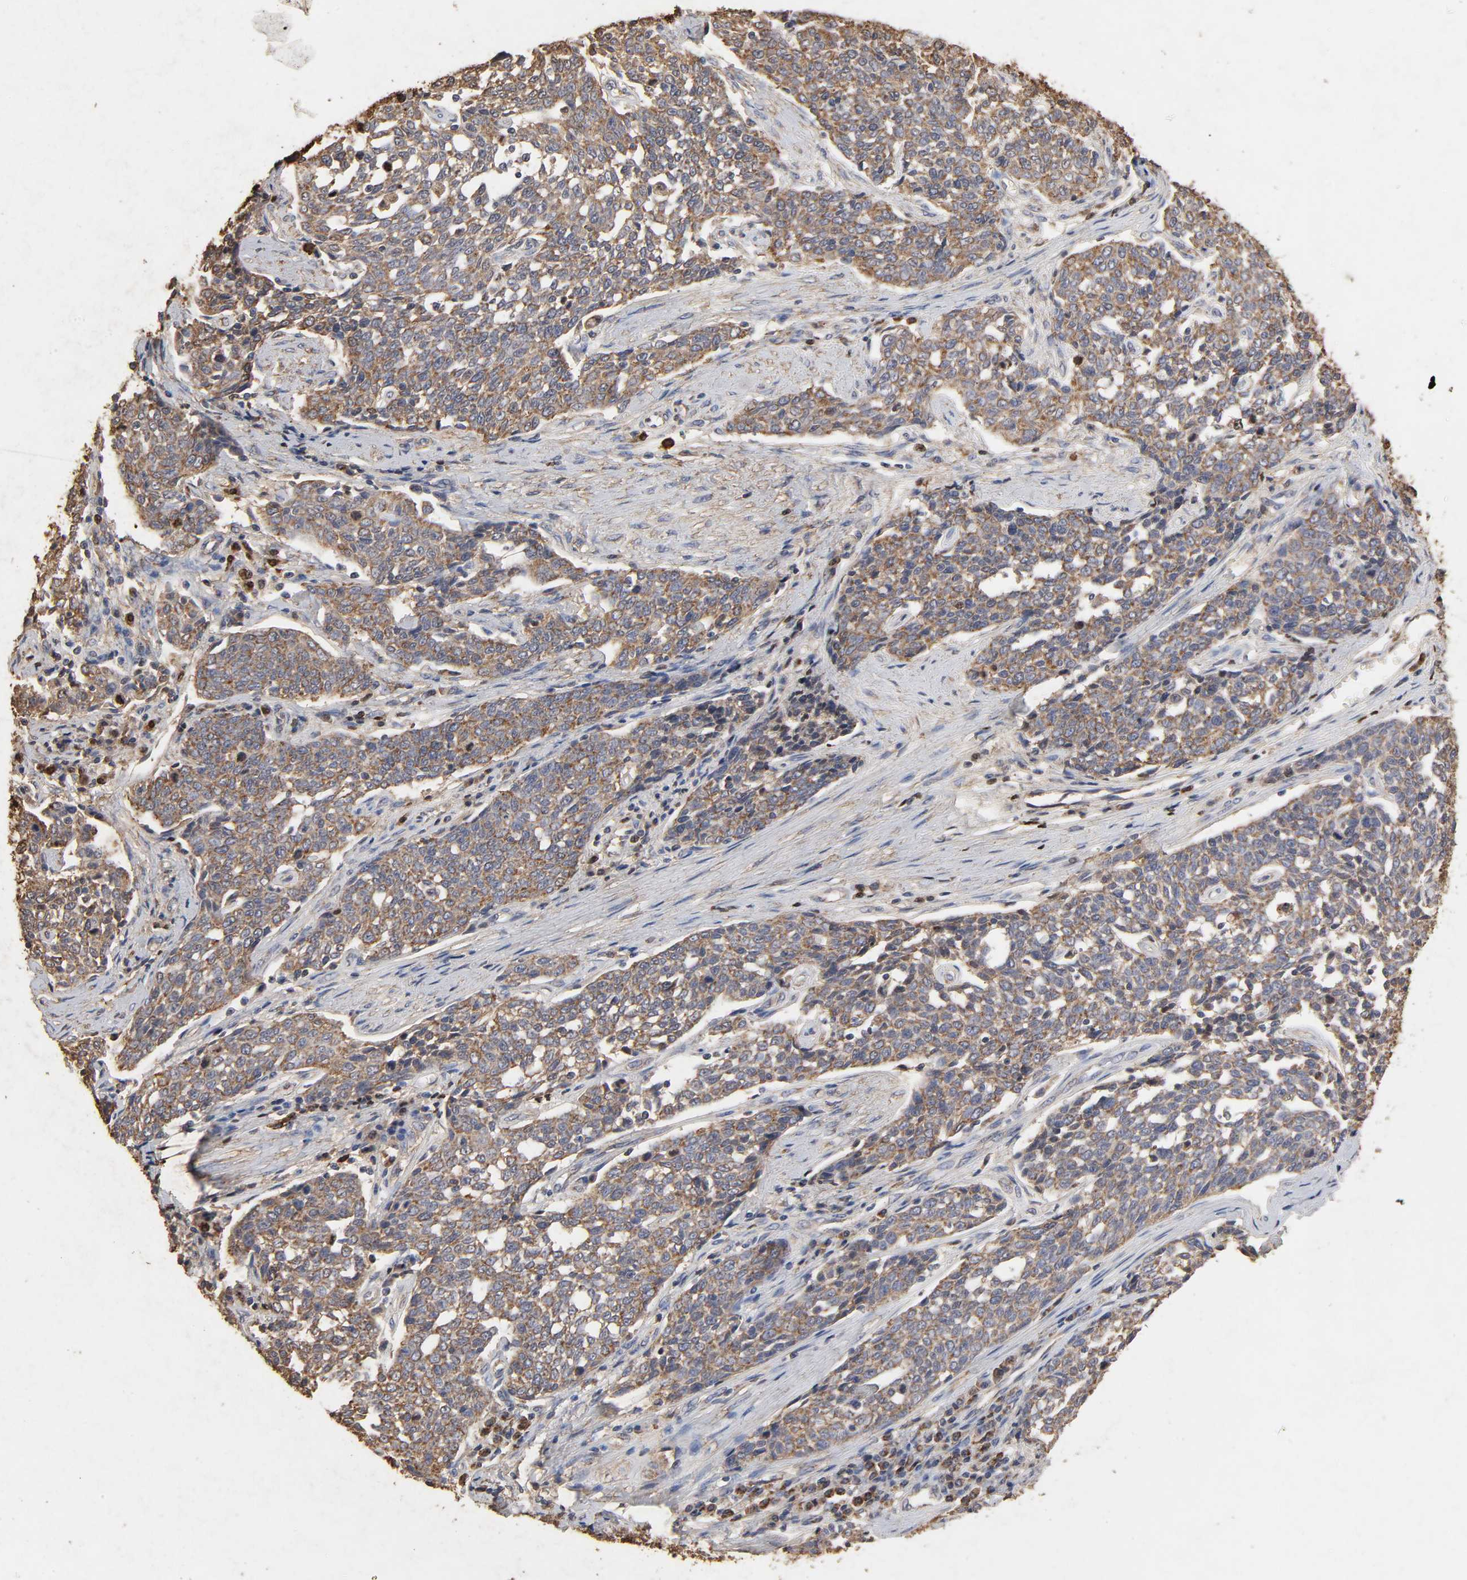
{"staining": {"intensity": "strong", "quantity": "25%-75%", "location": "cytoplasmic/membranous"}, "tissue": "cervical cancer", "cell_type": "Tumor cells", "image_type": "cancer", "snomed": [{"axis": "morphology", "description": "Squamous cell carcinoma, NOS"}, {"axis": "topography", "description": "Cervix"}], "caption": "A brown stain labels strong cytoplasmic/membranous expression of a protein in cervical cancer (squamous cell carcinoma) tumor cells. (IHC, brightfield microscopy, high magnification).", "gene": "CYCS", "patient": {"sex": "female", "age": 34}}